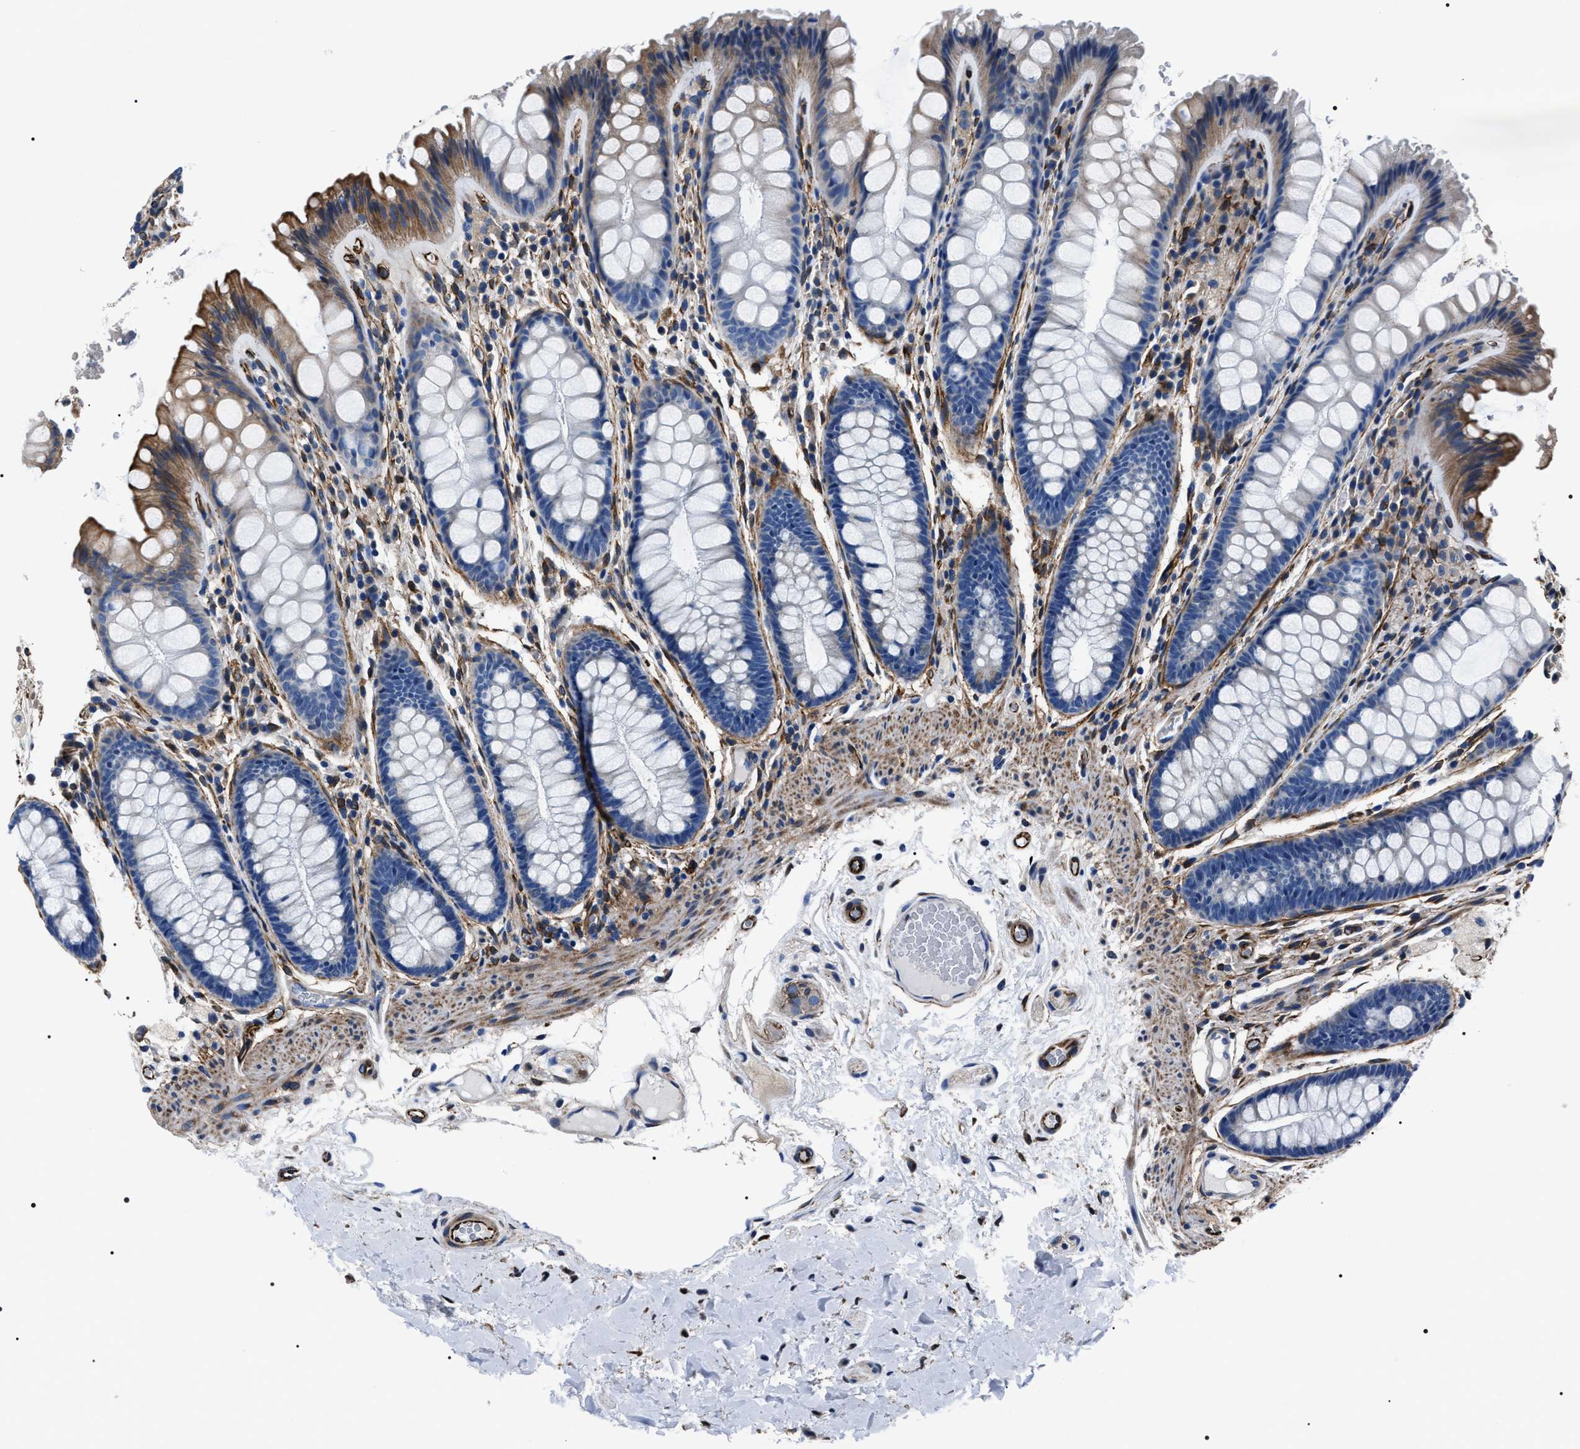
{"staining": {"intensity": "strong", "quantity": "25%-75%", "location": "cytoplasmic/membranous"}, "tissue": "colon", "cell_type": "Endothelial cells", "image_type": "normal", "snomed": [{"axis": "morphology", "description": "Normal tissue, NOS"}, {"axis": "topography", "description": "Colon"}], "caption": "This micrograph reveals normal colon stained with immunohistochemistry to label a protein in brown. The cytoplasmic/membranous of endothelial cells show strong positivity for the protein. Nuclei are counter-stained blue.", "gene": "BAG2", "patient": {"sex": "female", "age": 56}}